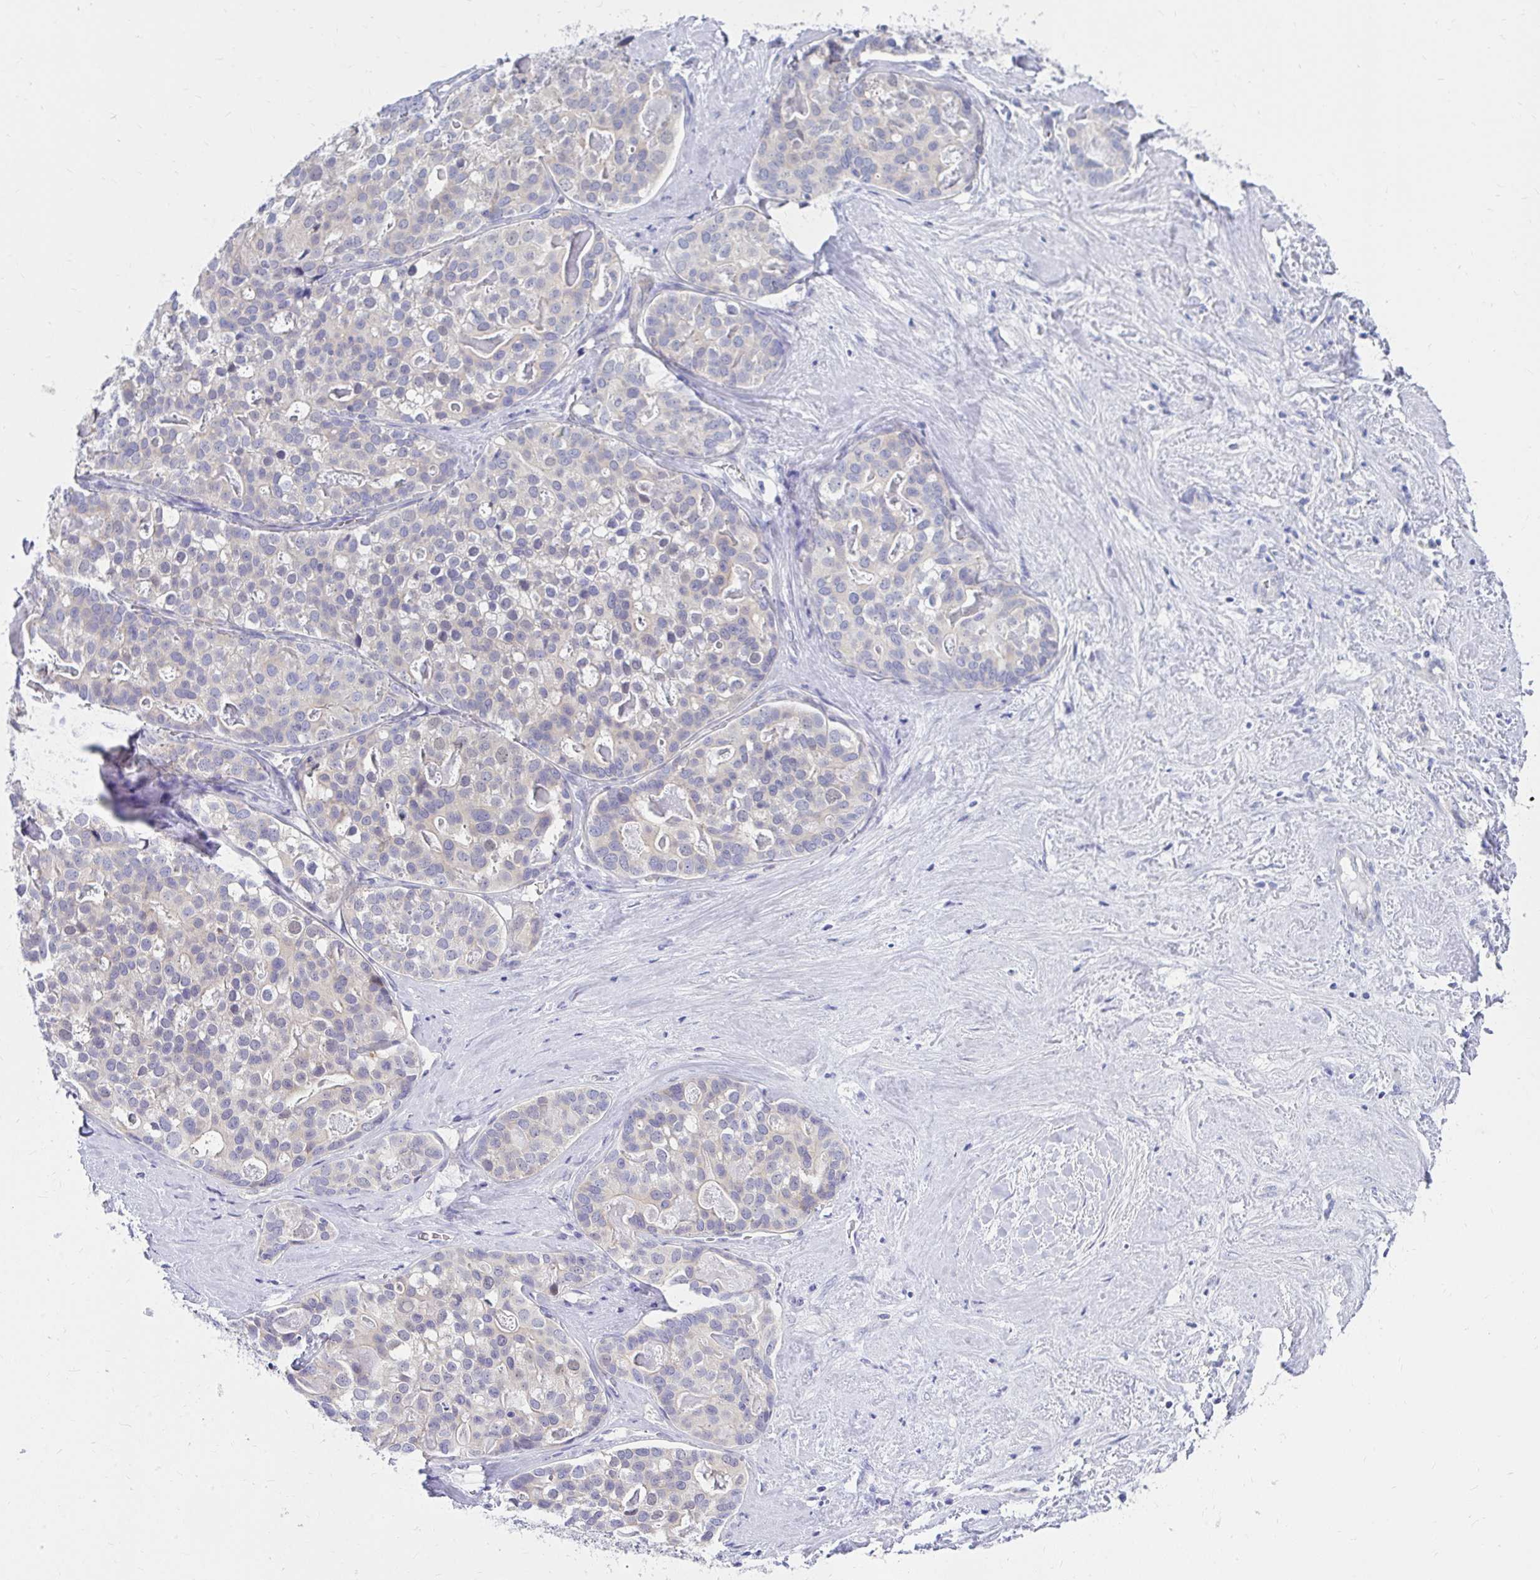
{"staining": {"intensity": "negative", "quantity": "none", "location": "none"}, "tissue": "liver cancer", "cell_type": "Tumor cells", "image_type": "cancer", "snomed": [{"axis": "morphology", "description": "Cholangiocarcinoma"}, {"axis": "topography", "description": "Liver"}], "caption": "Tumor cells are negative for protein expression in human cholangiocarcinoma (liver). (DAB (3,3'-diaminobenzidine) IHC visualized using brightfield microscopy, high magnification).", "gene": "C19orf81", "patient": {"sex": "male", "age": 56}}